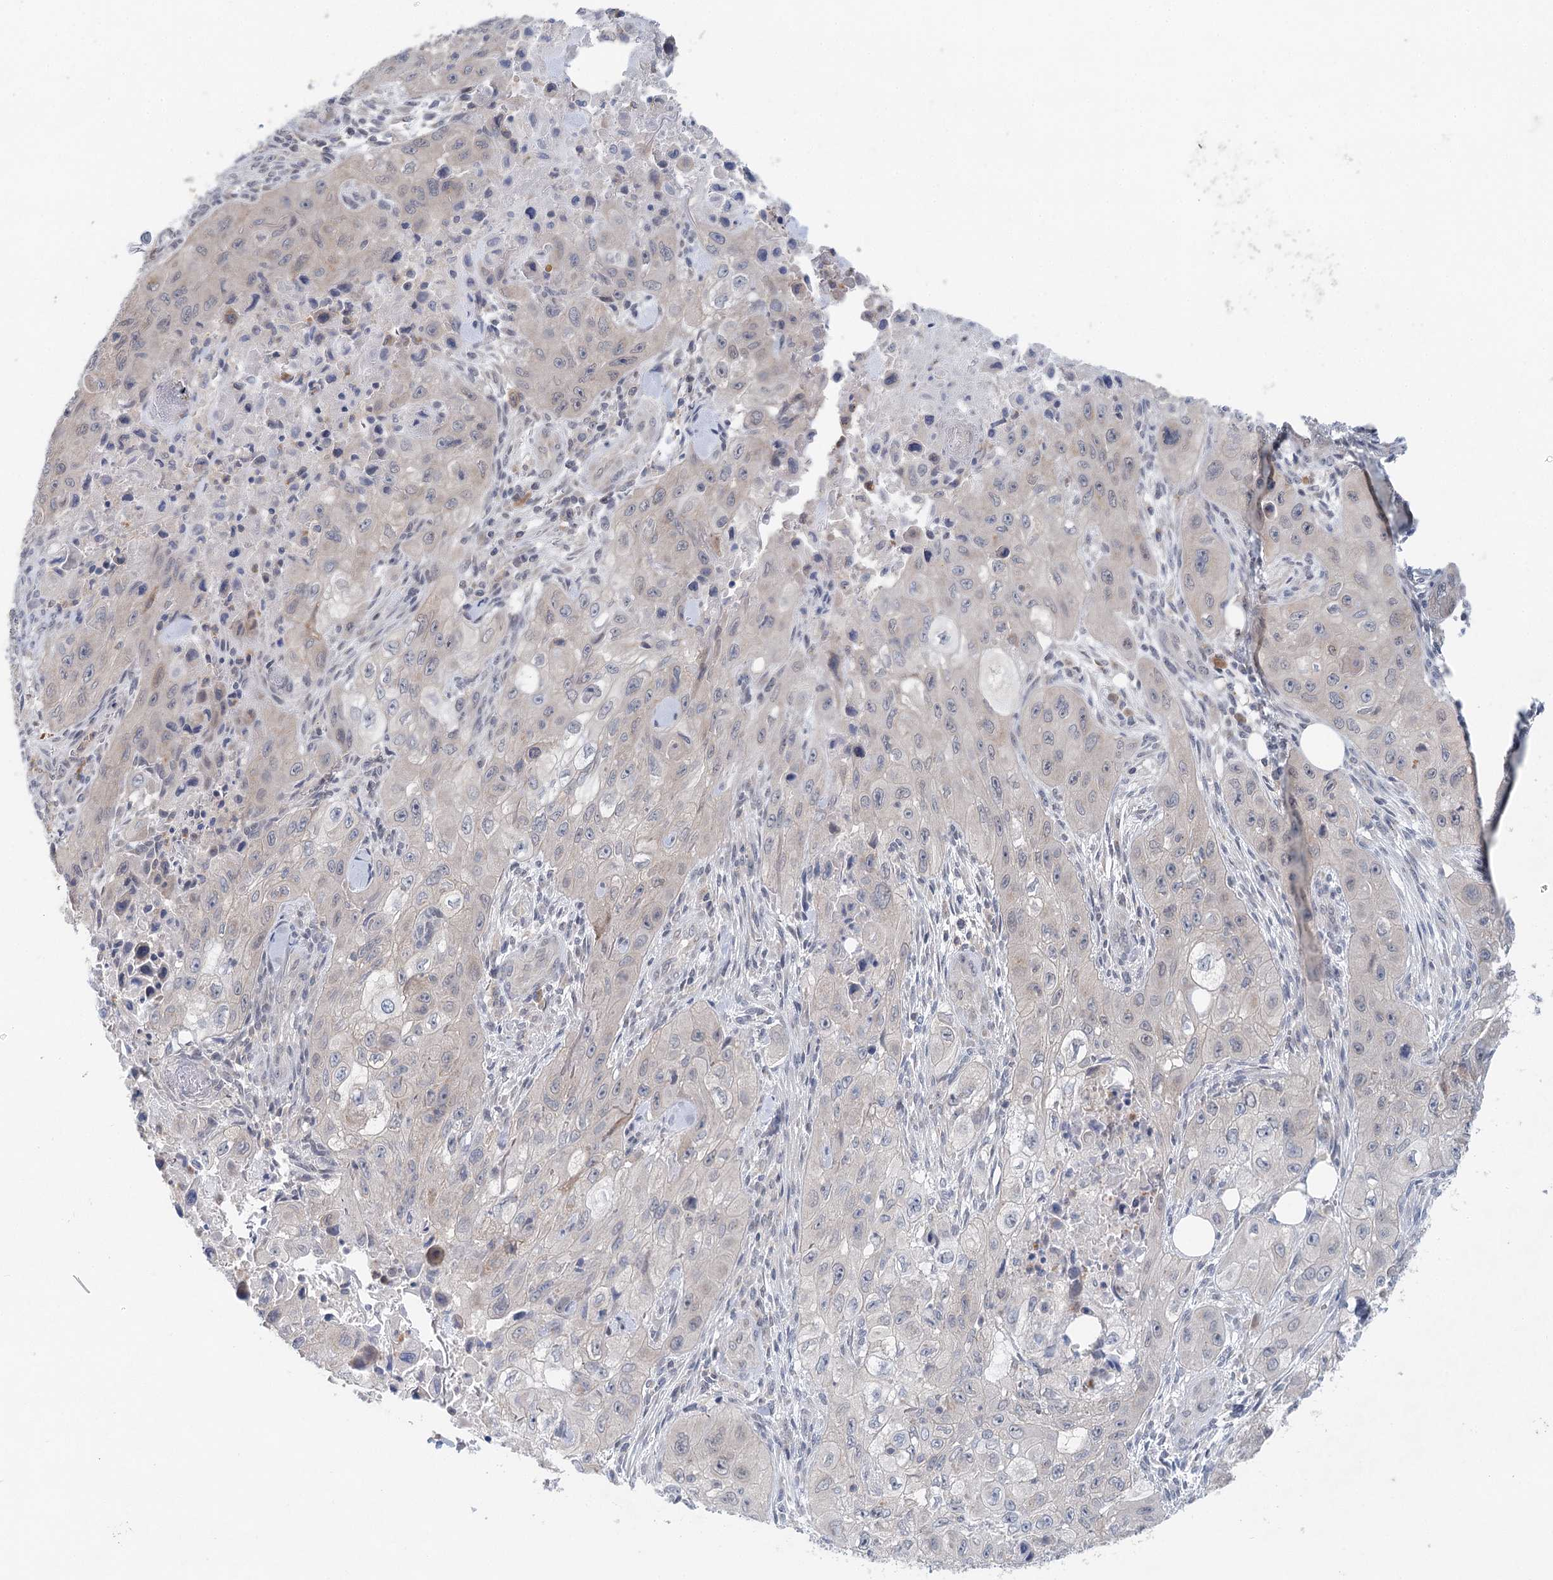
{"staining": {"intensity": "negative", "quantity": "none", "location": "none"}, "tissue": "skin cancer", "cell_type": "Tumor cells", "image_type": "cancer", "snomed": [{"axis": "morphology", "description": "Squamous cell carcinoma, NOS"}, {"axis": "topography", "description": "Skin"}, {"axis": "topography", "description": "Subcutis"}], "caption": "Immunohistochemistry (IHC) of human skin cancer (squamous cell carcinoma) exhibits no staining in tumor cells.", "gene": "BLTP1", "patient": {"sex": "male", "age": 73}}